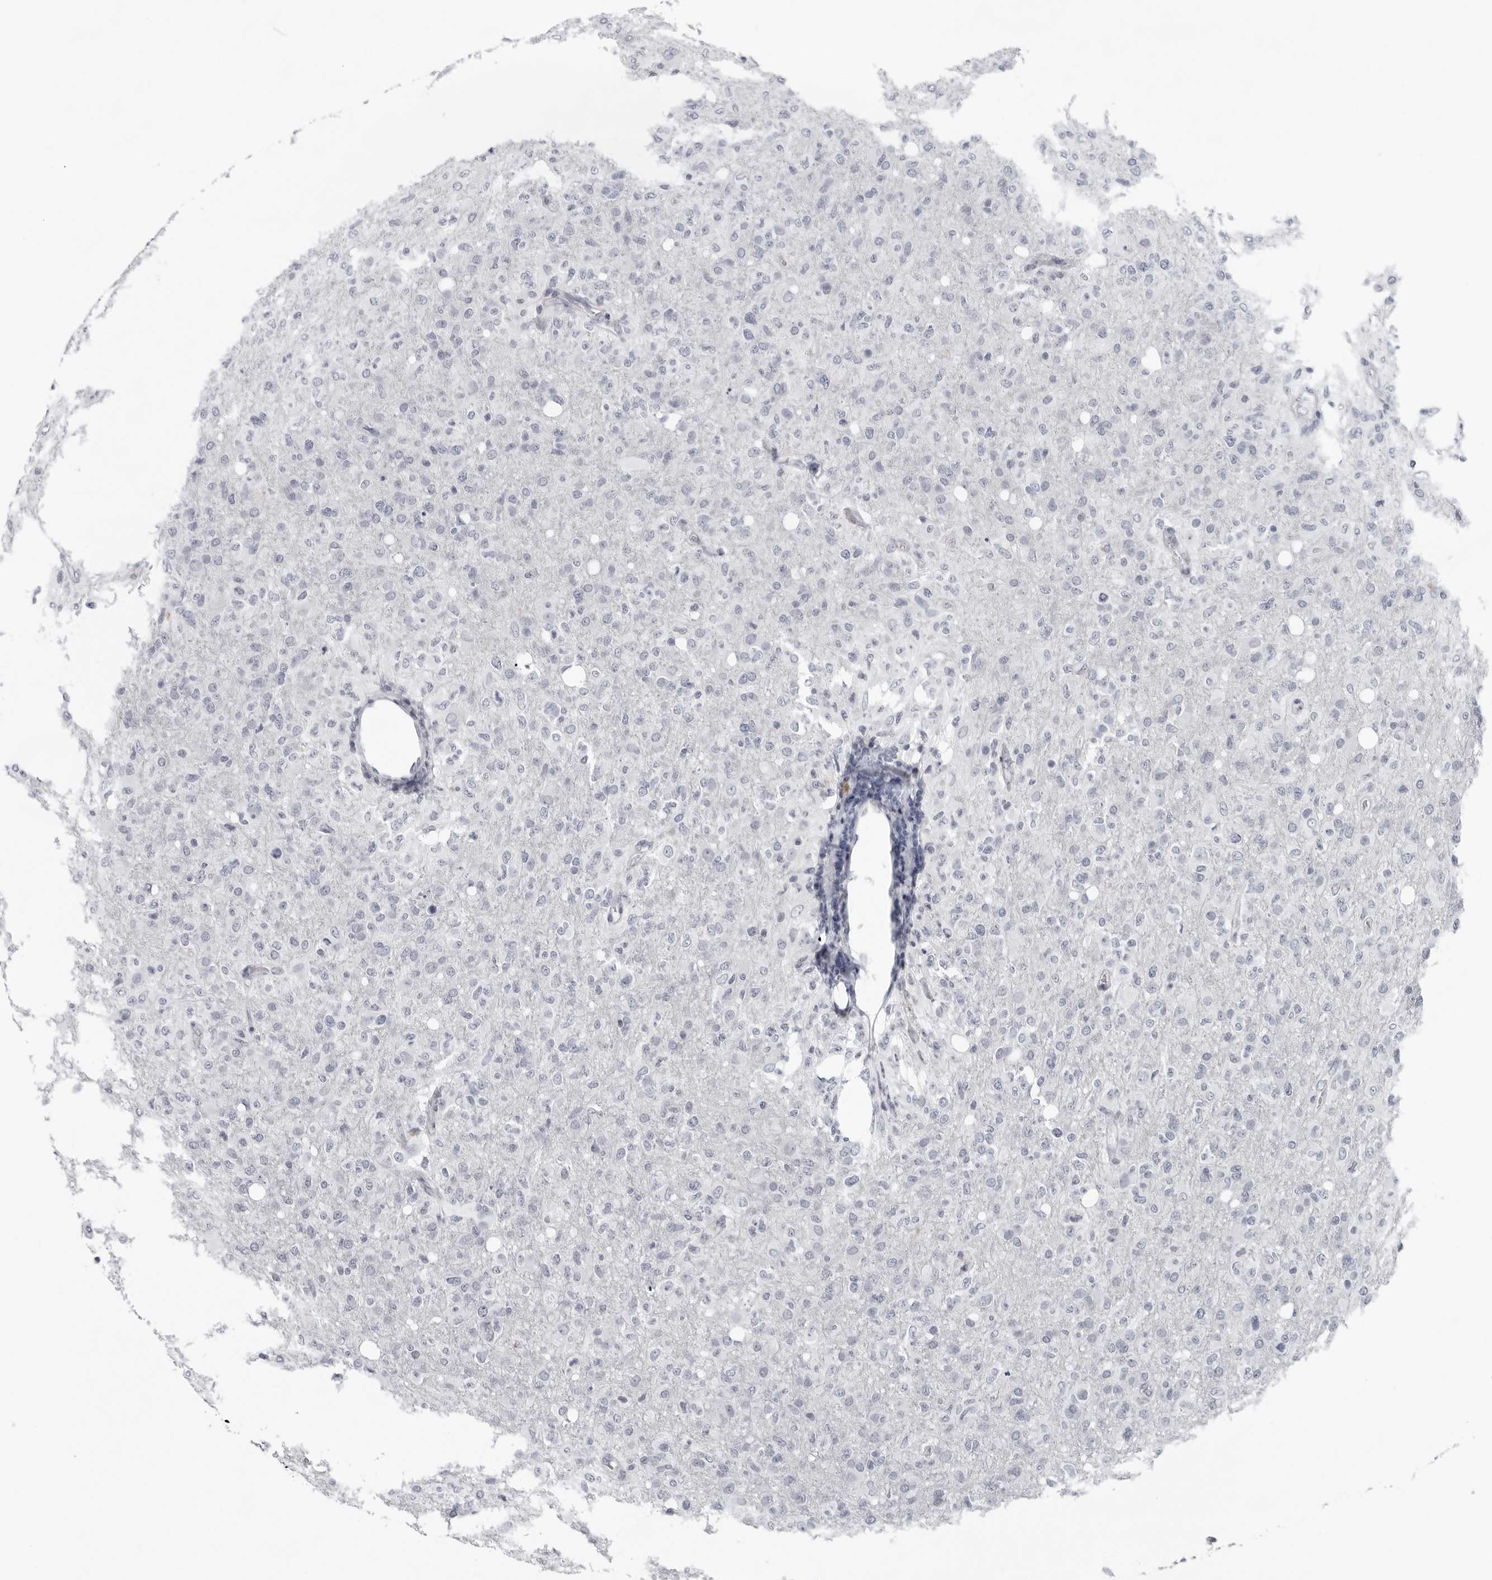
{"staining": {"intensity": "negative", "quantity": "none", "location": "none"}, "tissue": "glioma", "cell_type": "Tumor cells", "image_type": "cancer", "snomed": [{"axis": "morphology", "description": "Glioma, malignant, High grade"}, {"axis": "topography", "description": "Brain"}], "caption": "Photomicrograph shows no significant protein expression in tumor cells of malignant glioma (high-grade).", "gene": "CCDC28B", "patient": {"sex": "female", "age": 57}}